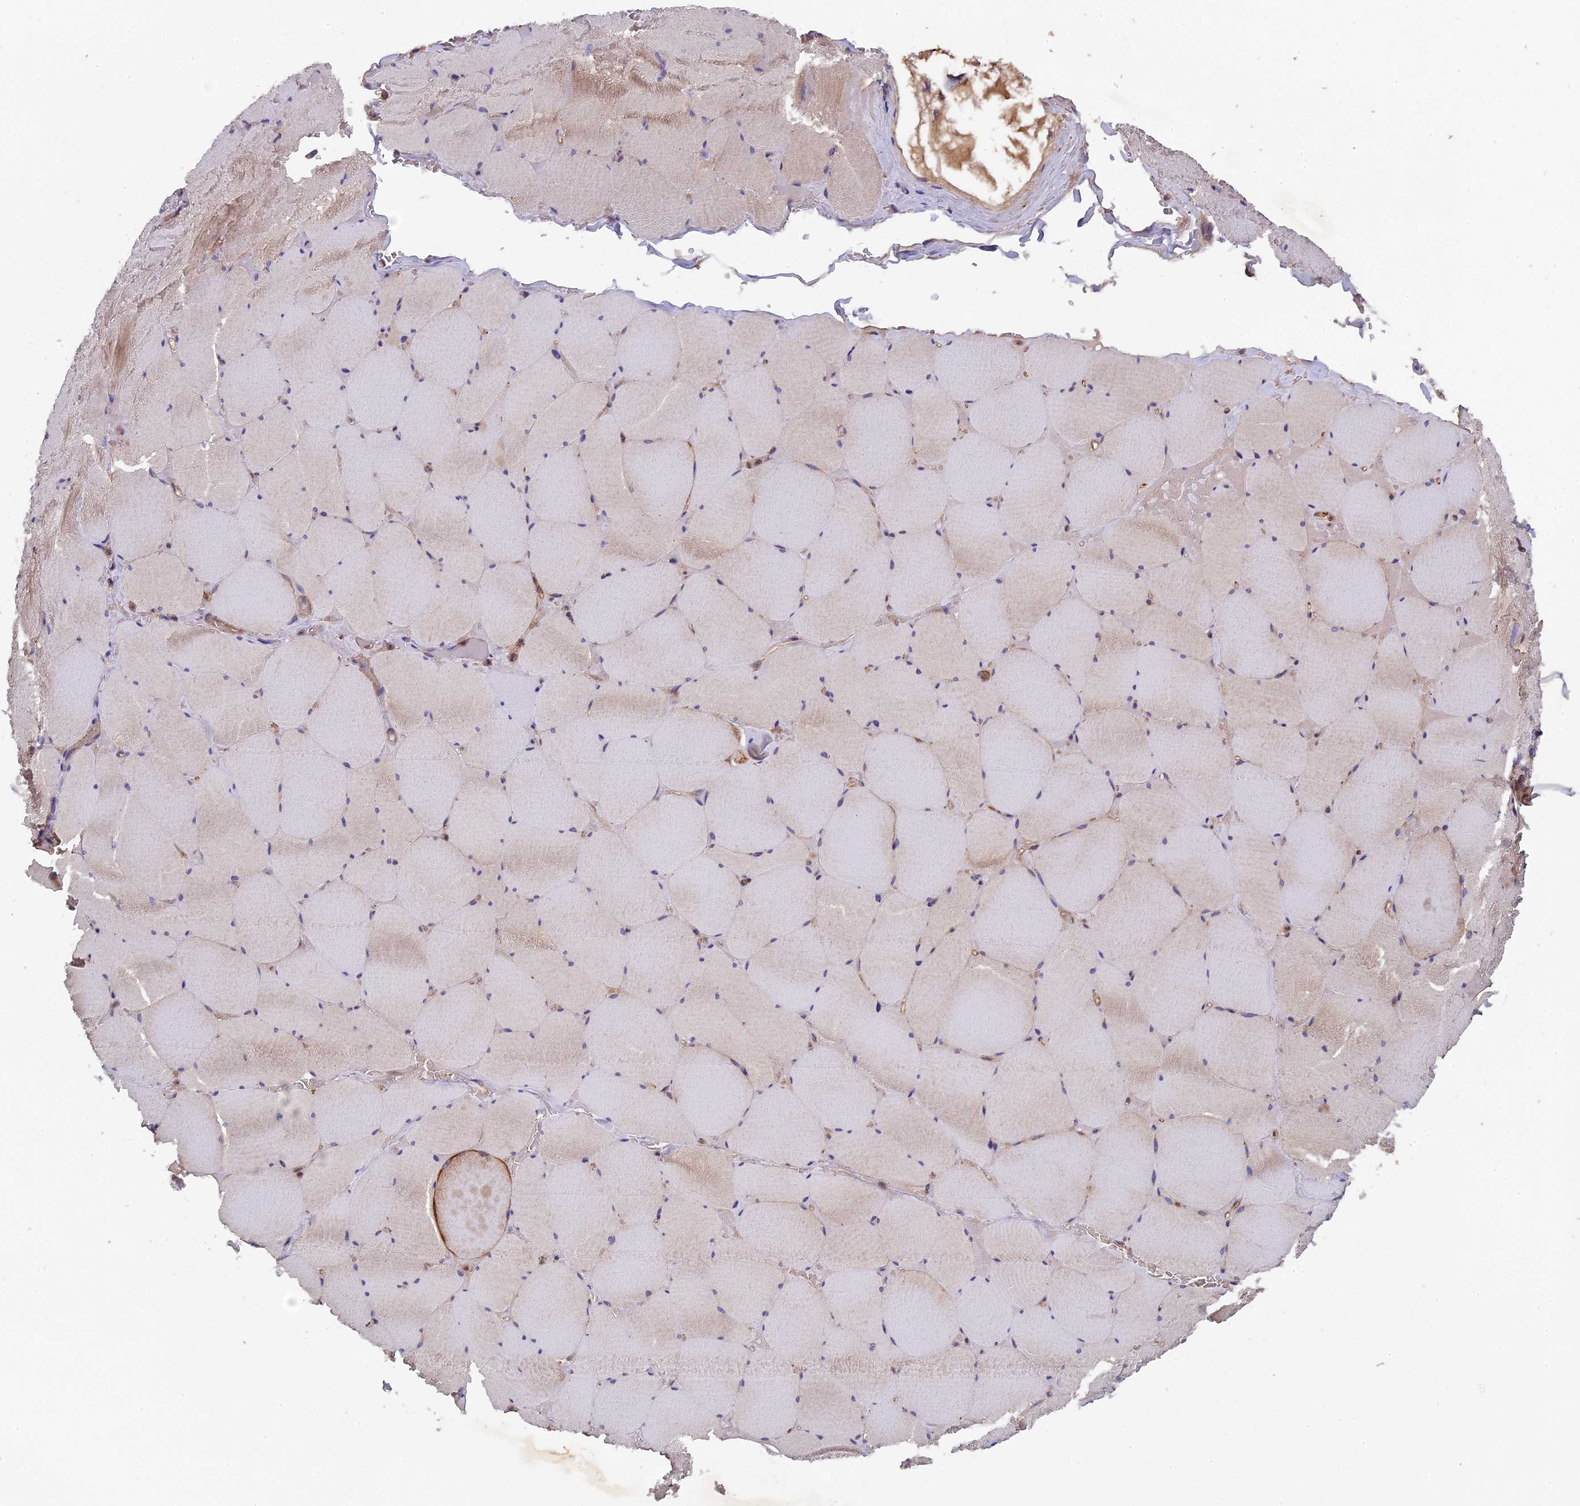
{"staining": {"intensity": "moderate", "quantity": "<25%", "location": "cytoplasmic/membranous"}, "tissue": "skeletal muscle", "cell_type": "Myocytes", "image_type": "normal", "snomed": [{"axis": "morphology", "description": "Normal tissue, NOS"}, {"axis": "topography", "description": "Skeletal muscle"}, {"axis": "topography", "description": "Head-Neck"}], "caption": "Immunohistochemistry histopathology image of benign human skeletal muscle stained for a protein (brown), which demonstrates low levels of moderate cytoplasmic/membranous expression in about <25% of myocytes.", "gene": "CCDC153", "patient": {"sex": "male", "age": 66}}